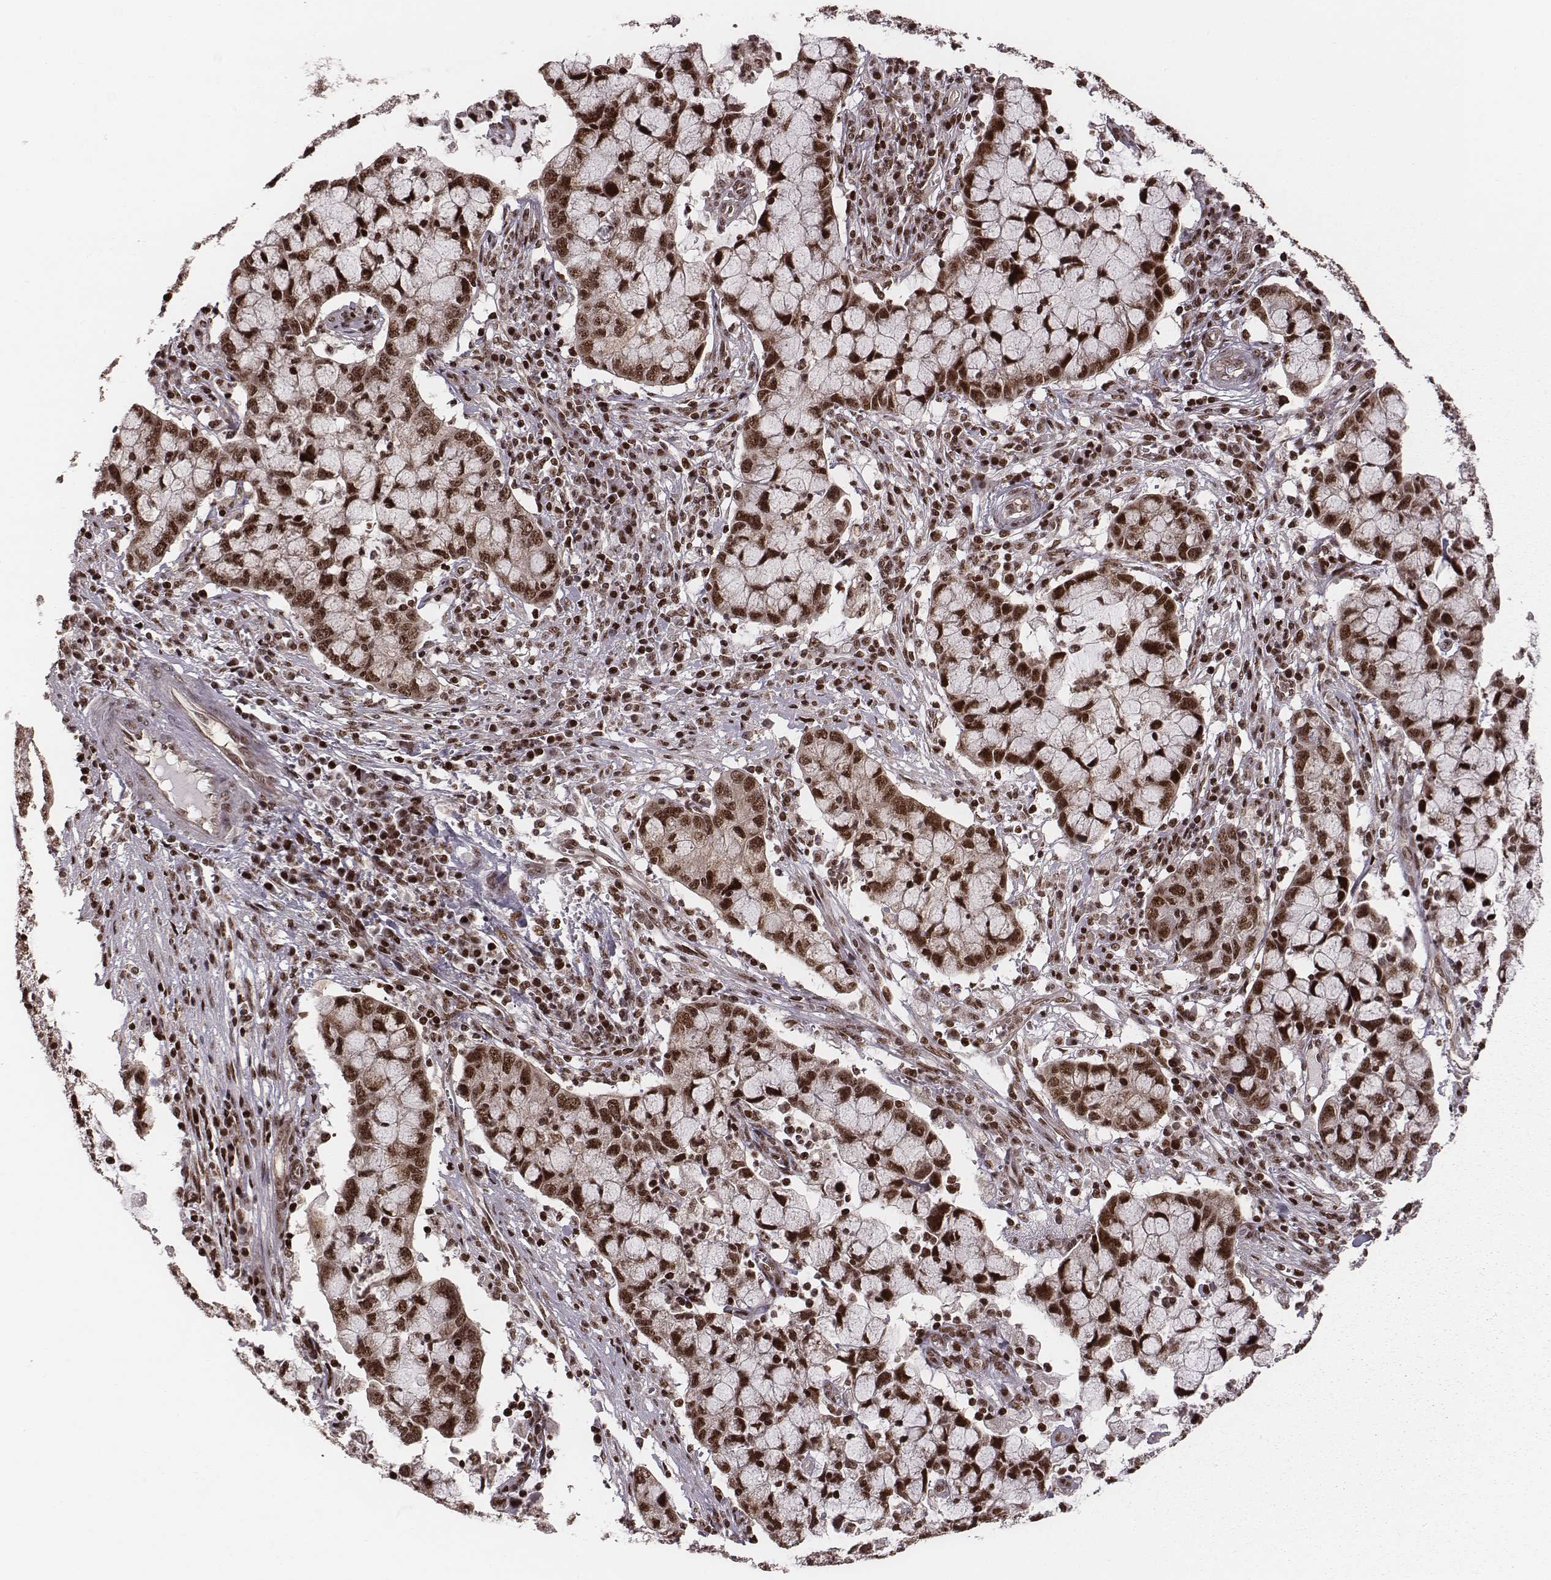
{"staining": {"intensity": "moderate", "quantity": ">75%", "location": "nuclear"}, "tissue": "cervical cancer", "cell_type": "Tumor cells", "image_type": "cancer", "snomed": [{"axis": "morphology", "description": "Adenocarcinoma, NOS"}, {"axis": "topography", "description": "Cervix"}], "caption": "The image reveals a brown stain indicating the presence of a protein in the nuclear of tumor cells in adenocarcinoma (cervical).", "gene": "VRK3", "patient": {"sex": "female", "age": 40}}